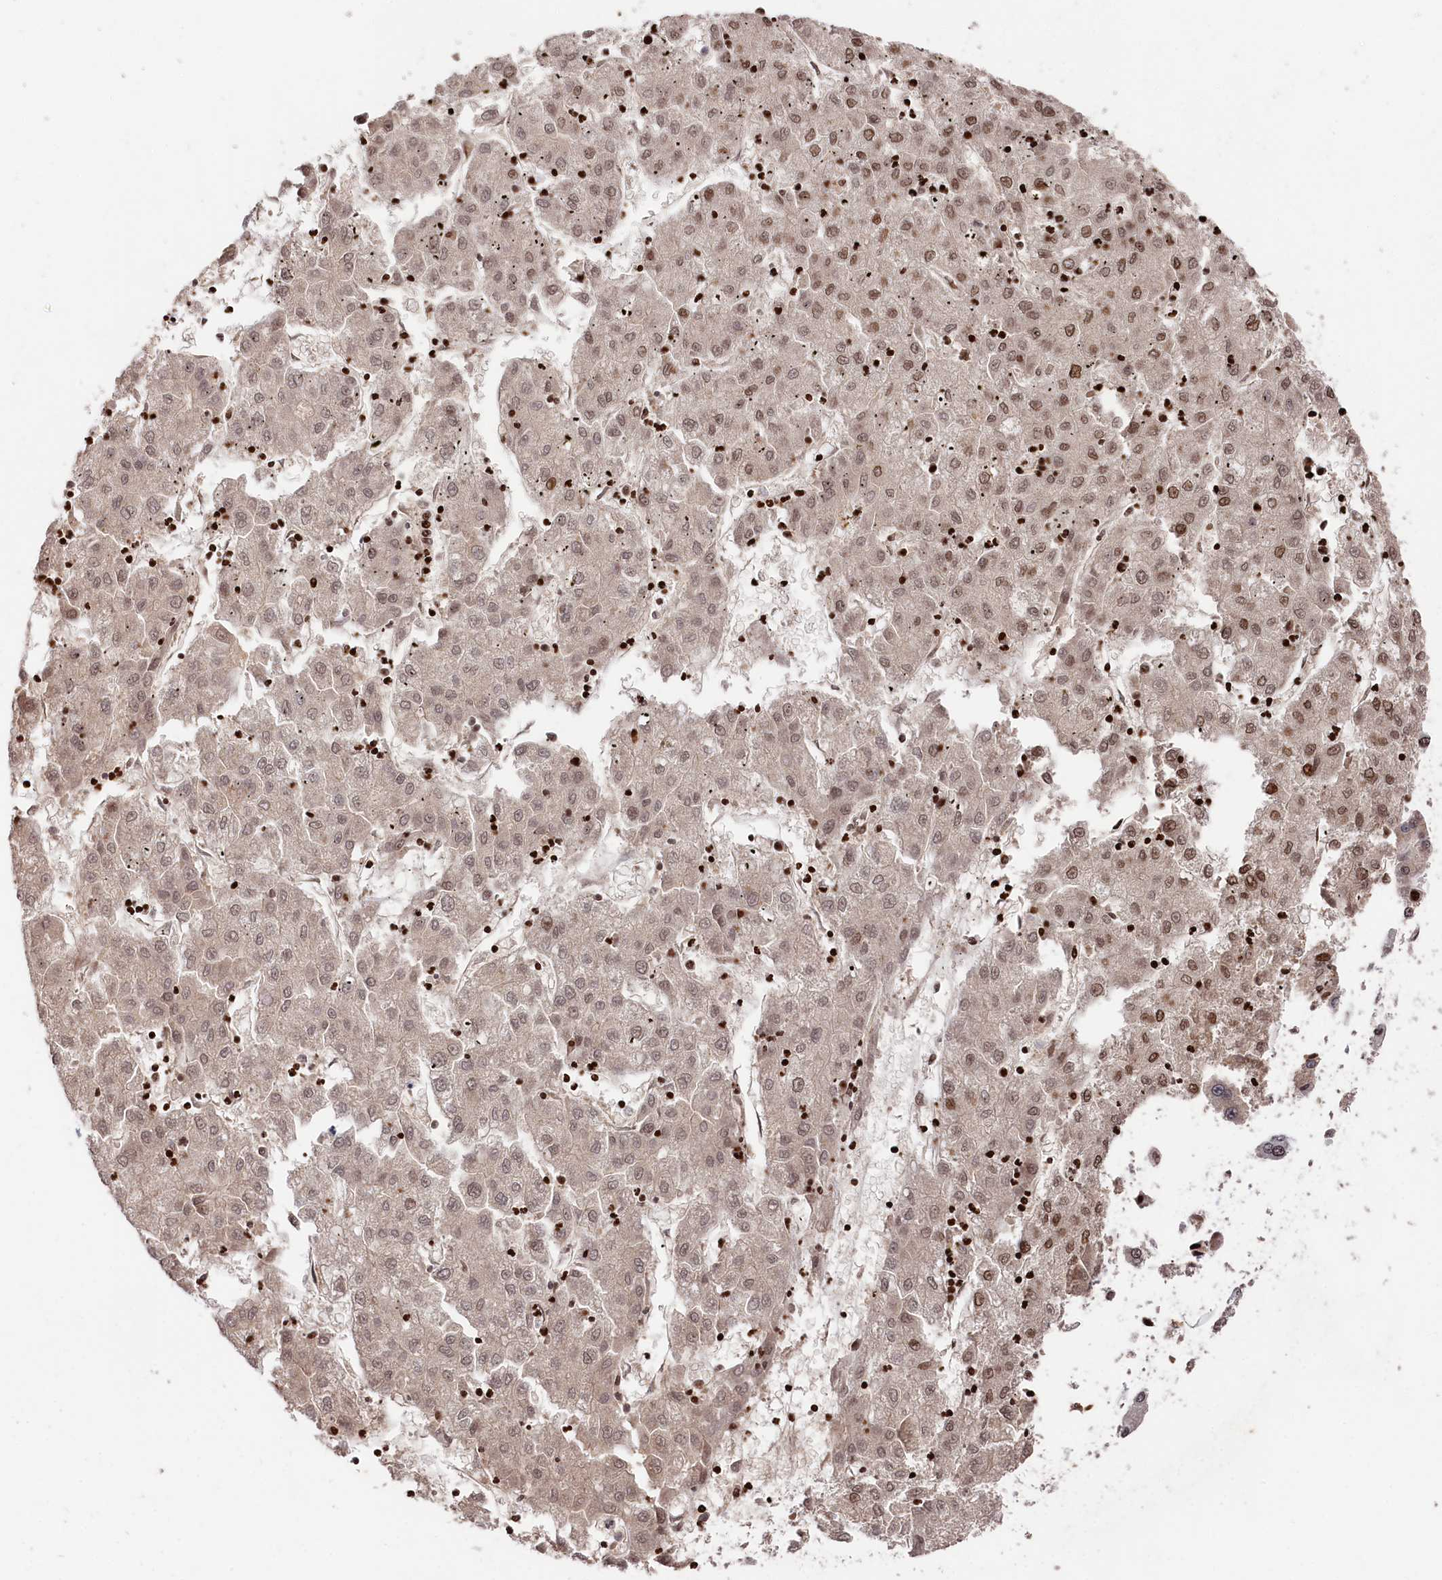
{"staining": {"intensity": "moderate", "quantity": ">75%", "location": "nuclear"}, "tissue": "liver cancer", "cell_type": "Tumor cells", "image_type": "cancer", "snomed": [{"axis": "morphology", "description": "Carcinoma, Hepatocellular, NOS"}, {"axis": "topography", "description": "Liver"}], "caption": "Hepatocellular carcinoma (liver) stained with a brown dye displays moderate nuclear positive expression in about >75% of tumor cells.", "gene": "MCF2L2", "patient": {"sex": "male", "age": 72}}